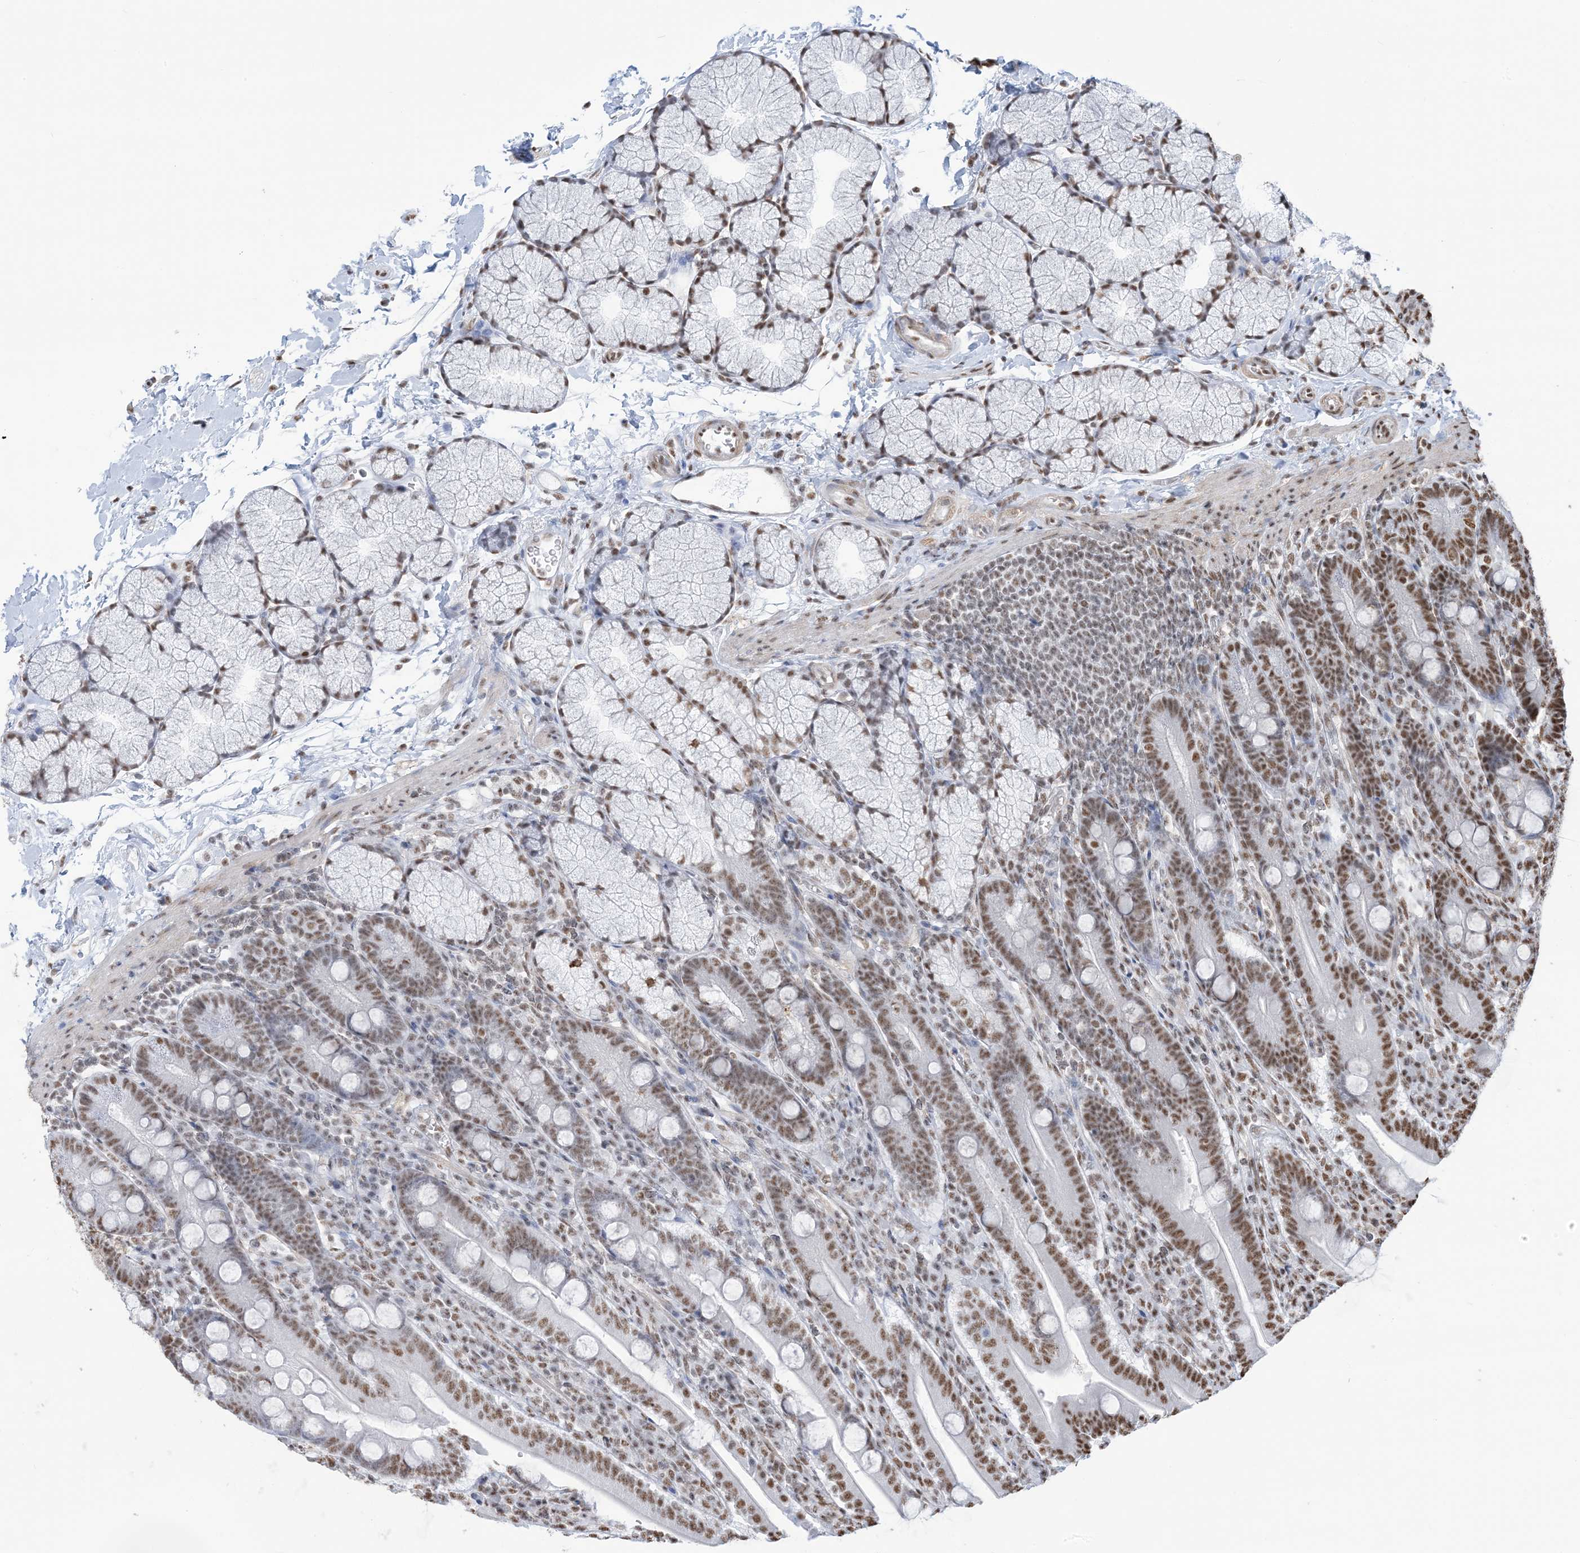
{"staining": {"intensity": "moderate", "quantity": ">75%", "location": "nuclear"}, "tissue": "duodenum", "cell_type": "Glandular cells", "image_type": "normal", "snomed": [{"axis": "morphology", "description": "Normal tissue, NOS"}, {"axis": "topography", "description": "Duodenum"}], "caption": "Immunohistochemical staining of normal duodenum exhibits medium levels of moderate nuclear expression in approximately >75% of glandular cells.", "gene": "ZNF792", "patient": {"sex": "male", "age": 35}}